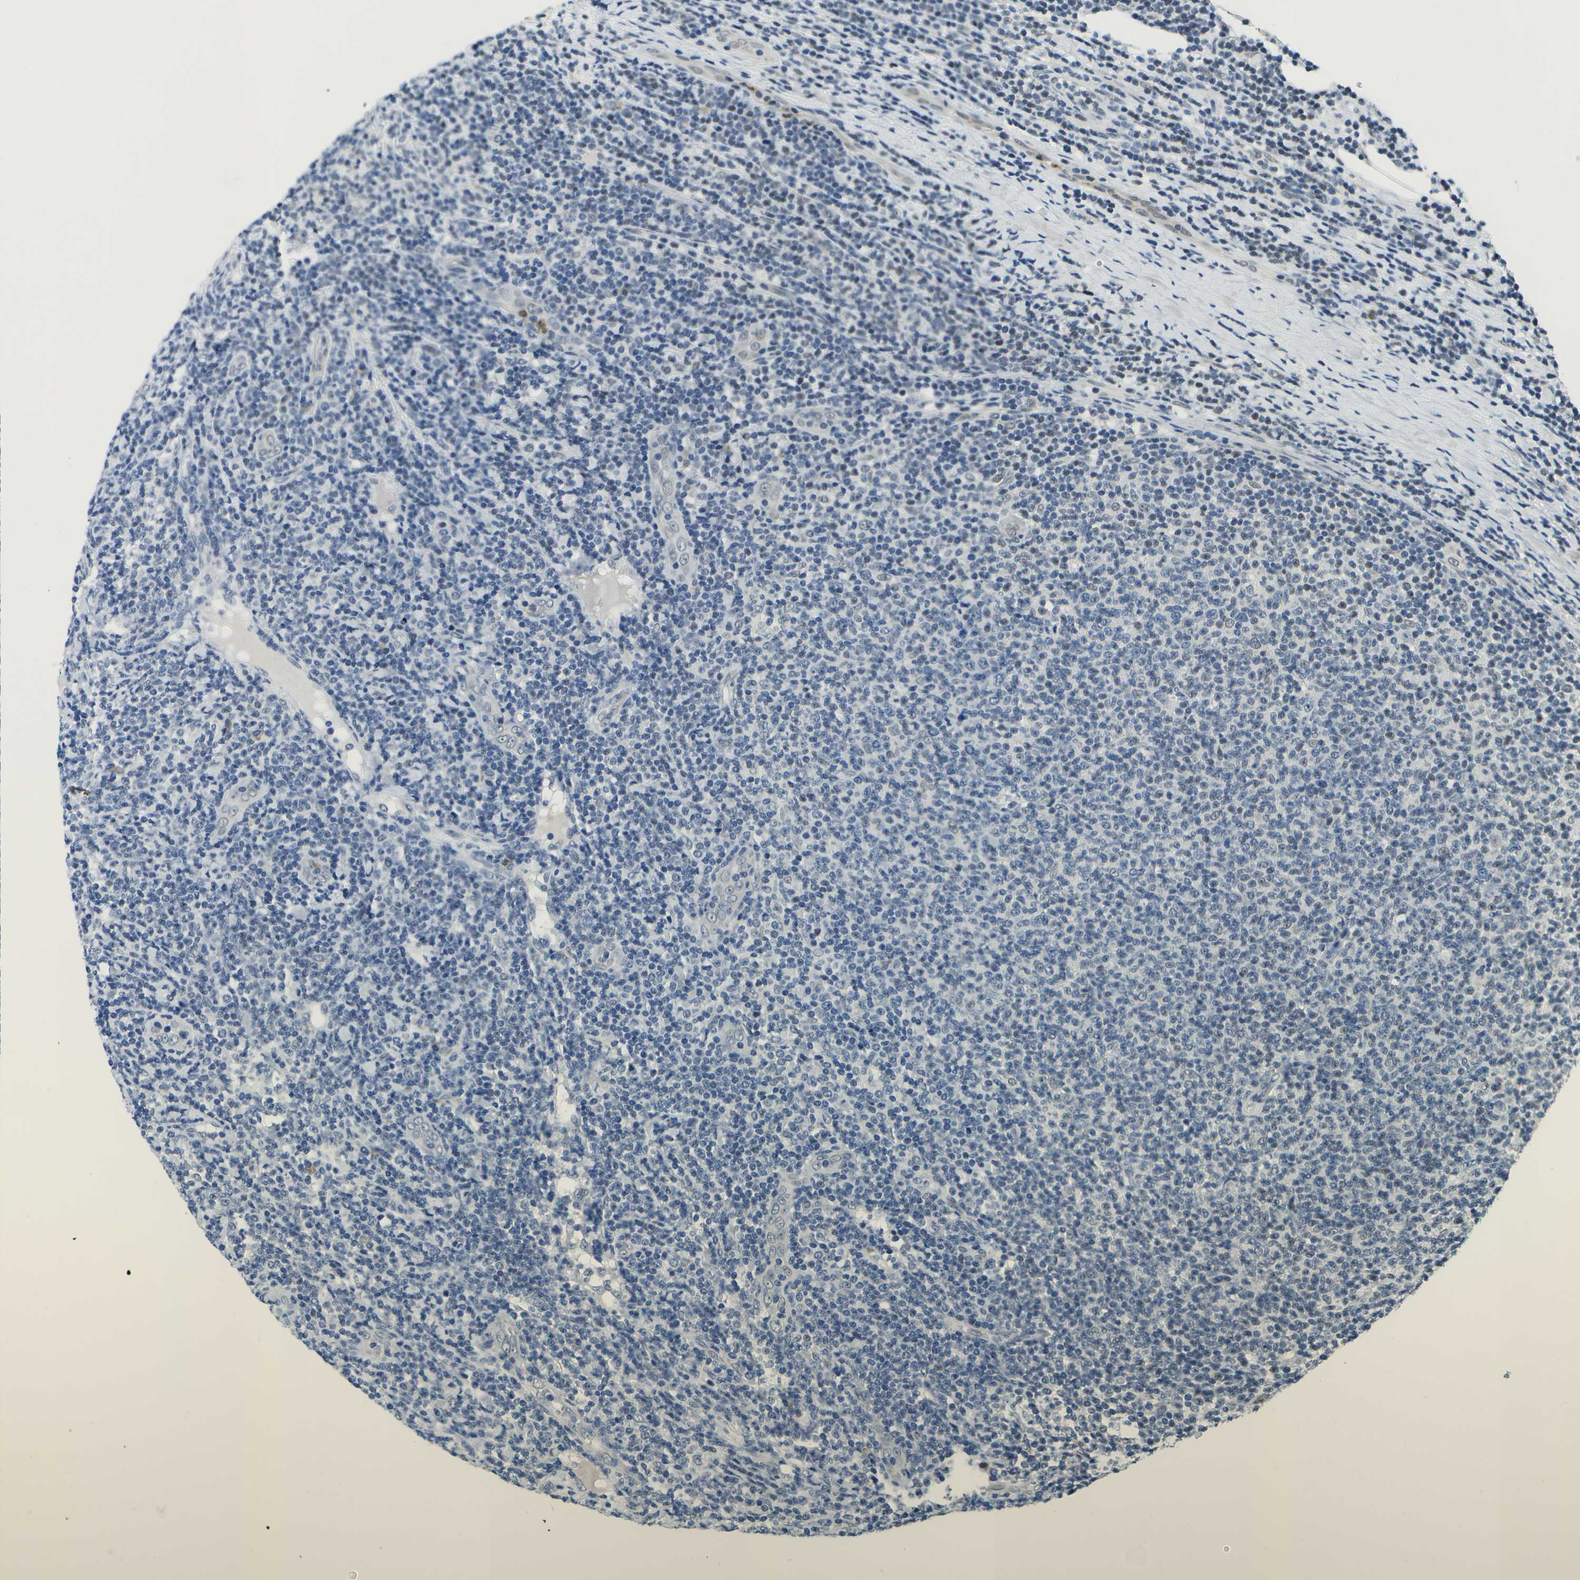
{"staining": {"intensity": "negative", "quantity": "none", "location": "none"}, "tissue": "lymphoma", "cell_type": "Tumor cells", "image_type": "cancer", "snomed": [{"axis": "morphology", "description": "Malignant lymphoma, non-Hodgkin's type, Low grade"}, {"axis": "topography", "description": "Lymph node"}], "caption": "Immunohistochemistry (IHC) image of neoplastic tissue: human lymphoma stained with DAB reveals no significant protein positivity in tumor cells.", "gene": "DSE", "patient": {"sex": "male", "age": 66}}